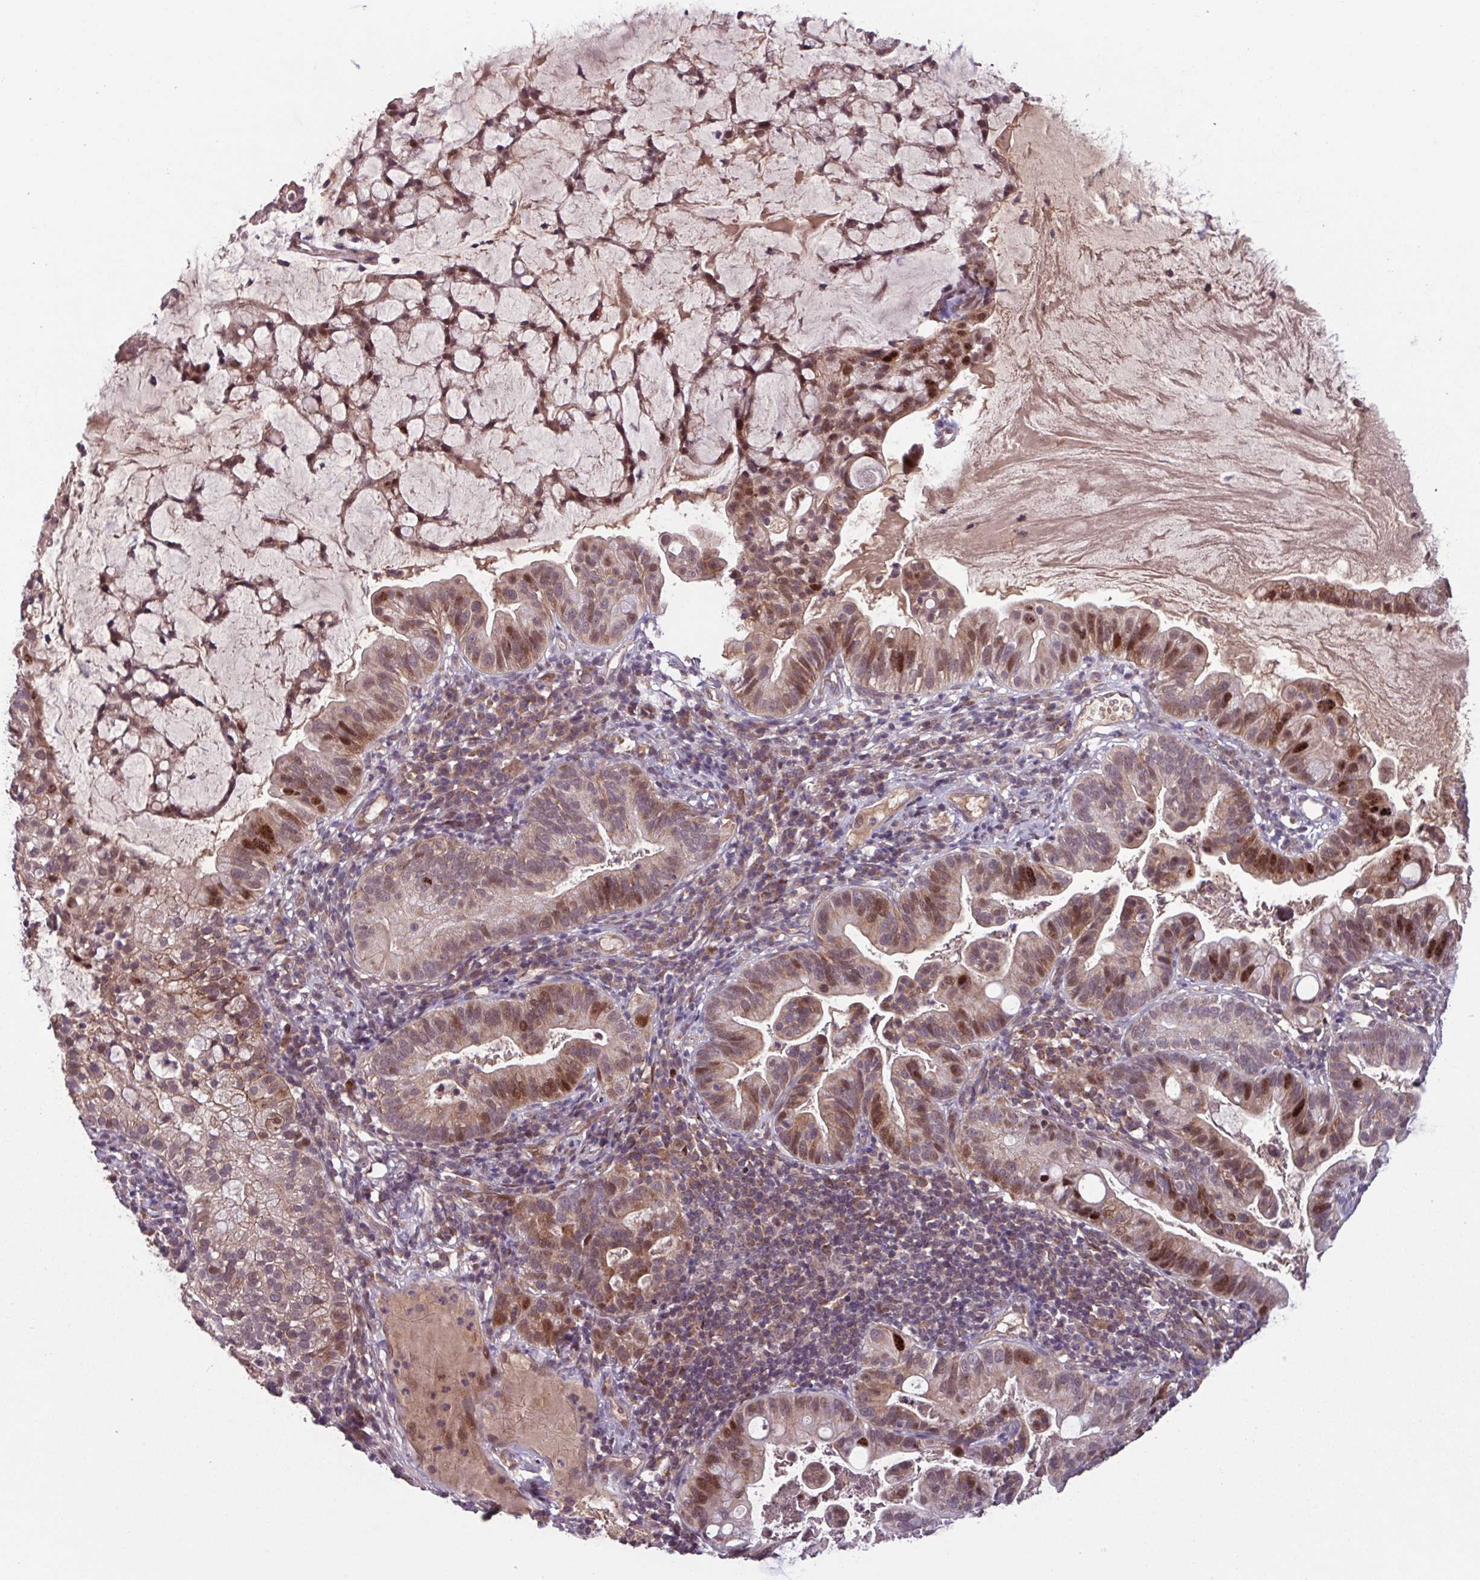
{"staining": {"intensity": "strong", "quantity": ">75%", "location": "nuclear"}, "tissue": "cervical cancer", "cell_type": "Tumor cells", "image_type": "cancer", "snomed": [{"axis": "morphology", "description": "Adenocarcinoma, NOS"}, {"axis": "topography", "description": "Cervix"}], "caption": "Brown immunohistochemical staining in cervical cancer (adenocarcinoma) demonstrates strong nuclear expression in approximately >75% of tumor cells.", "gene": "TMEM88", "patient": {"sex": "female", "age": 41}}